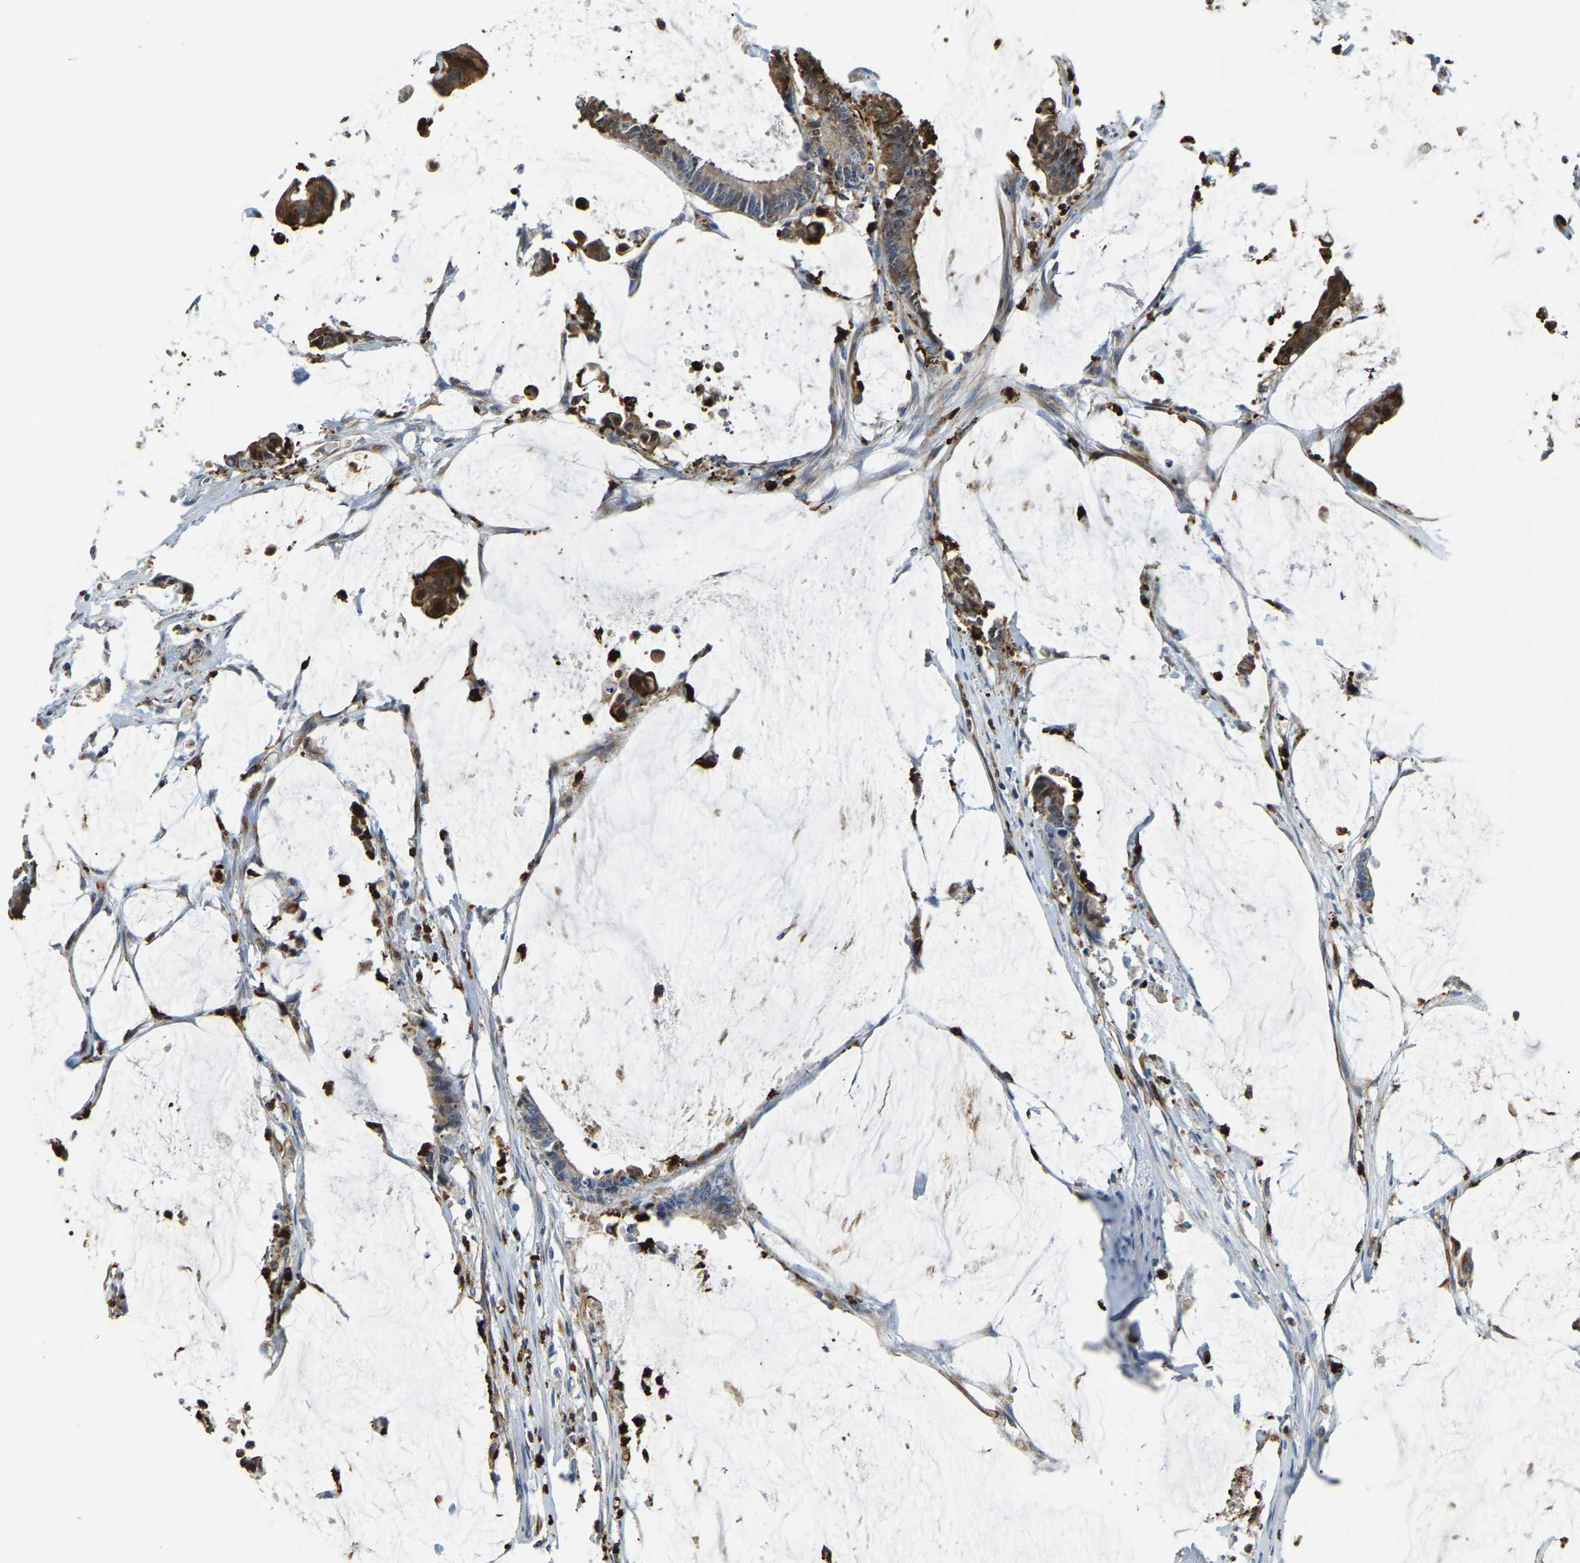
{"staining": {"intensity": "moderate", "quantity": ">75%", "location": "cytoplasmic/membranous"}, "tissue": "colorectal cancer", "cell_type": "Tumor cells", "image_type": "cancer", "snomed": [{"axis": "morphology", "description": "Adenocarcinoma, NOS"}, {"axis": "topography", "description": "Rectum"}], "caption": "High-power microscopy captured an immunohistochemistry (IHC) micrograph of colorectal adenocarcinoma, revealing moderate cytoplasmic/membranous expression in about >75% of tumor cells.", "gene": "MS4A3", "patient": {"sex": "female", "age": 66}}